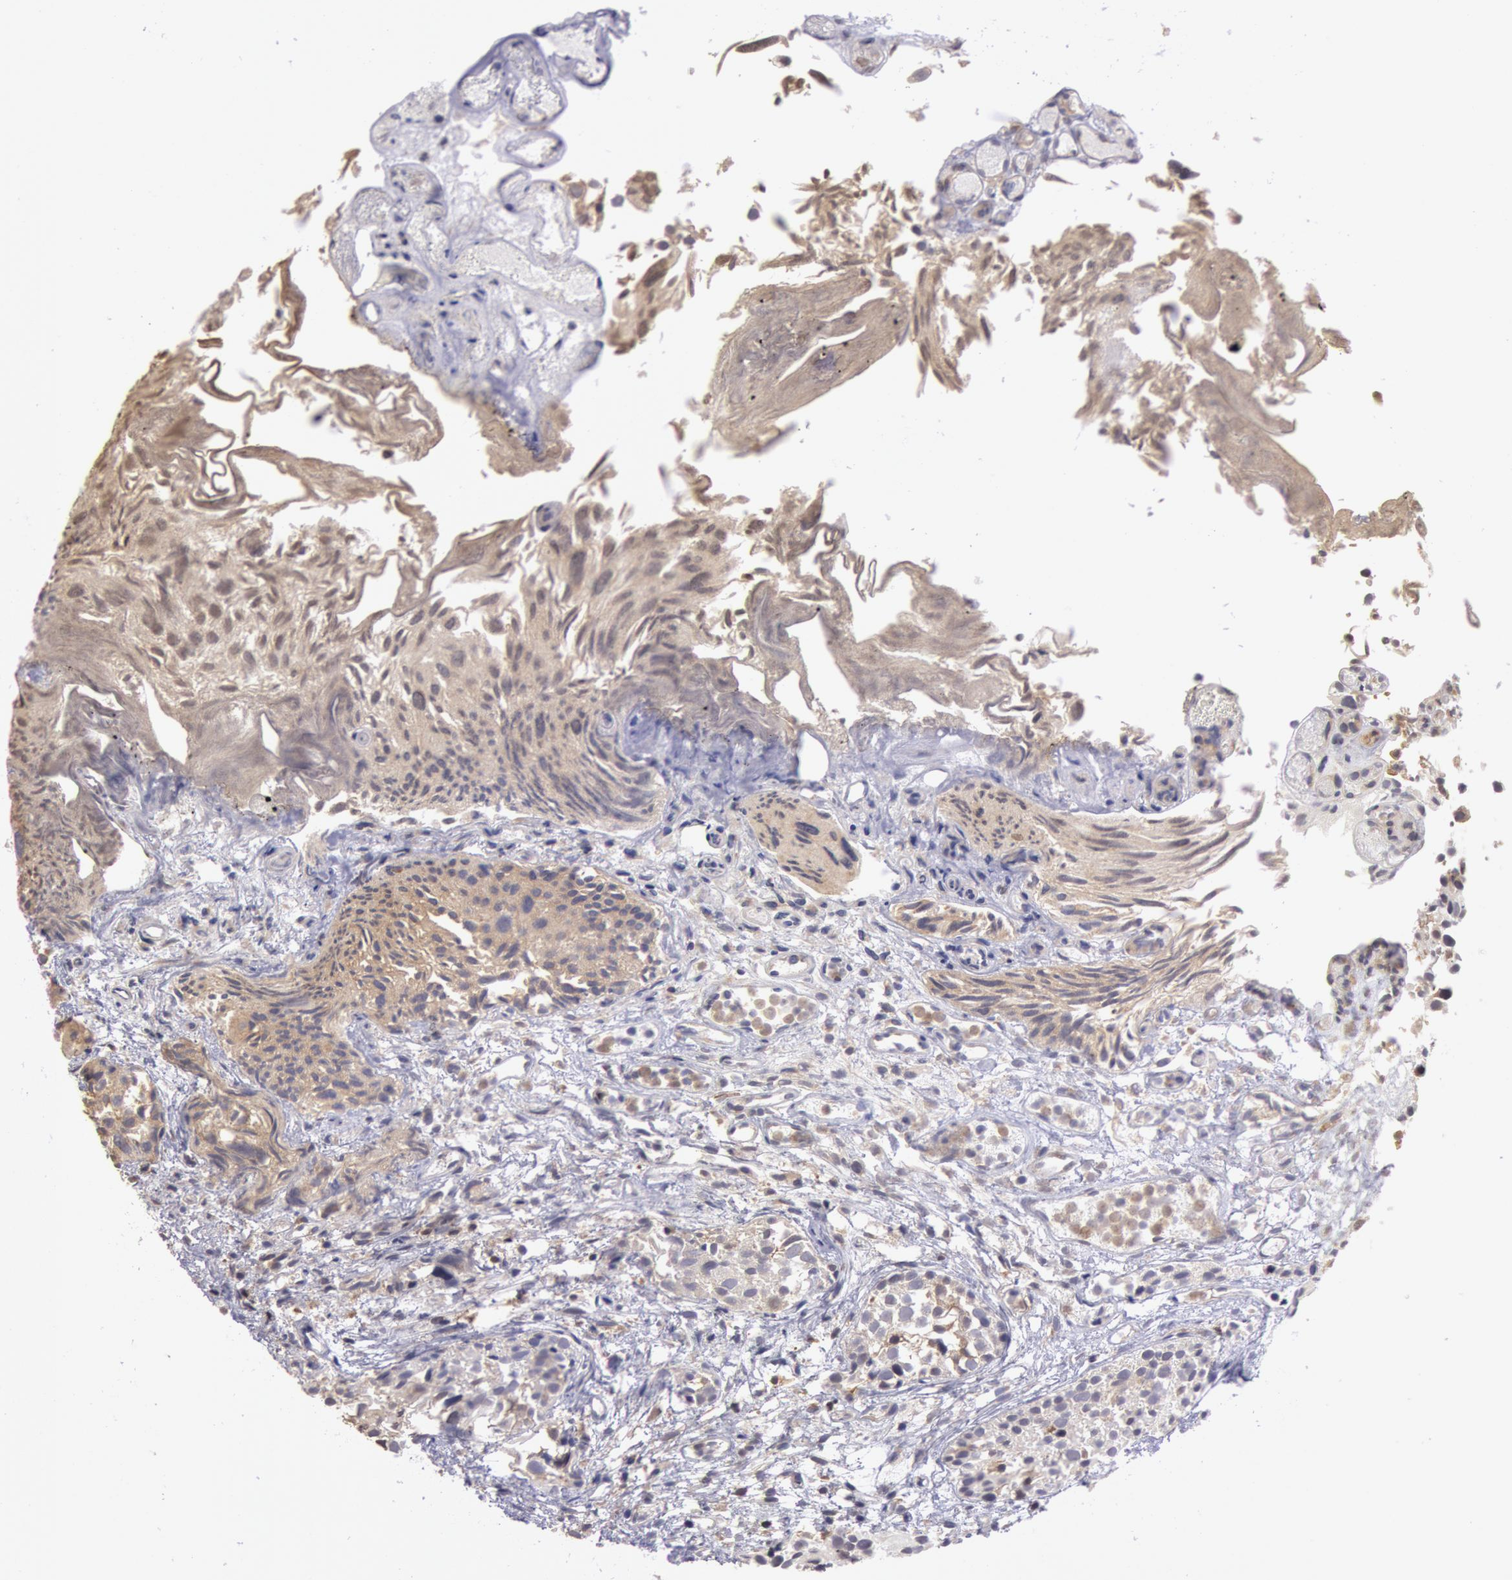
{"staining": {"intensity": "moderate", "quantity": ">75%", "location": "cytoplasmic/membranous"}, "tissue": "urothelial cancer", "cell_type": "Tumor cells", "image_type": "cancer", "snomed": [{"axis": "morphology", "description": "Urothelial carcinoma, High grade"}, {"axis": "topography", "description": "Urinary bladder"}], "caption": "Immunohistochemical staining of urothelial carcinoma (high-grade) demonstrates medium levels of moderate cytoplasmic/membranous expression in about >75% of tumor cells.", "gene": "NMT2", "patient": {"sex": "female", "age": 78}}